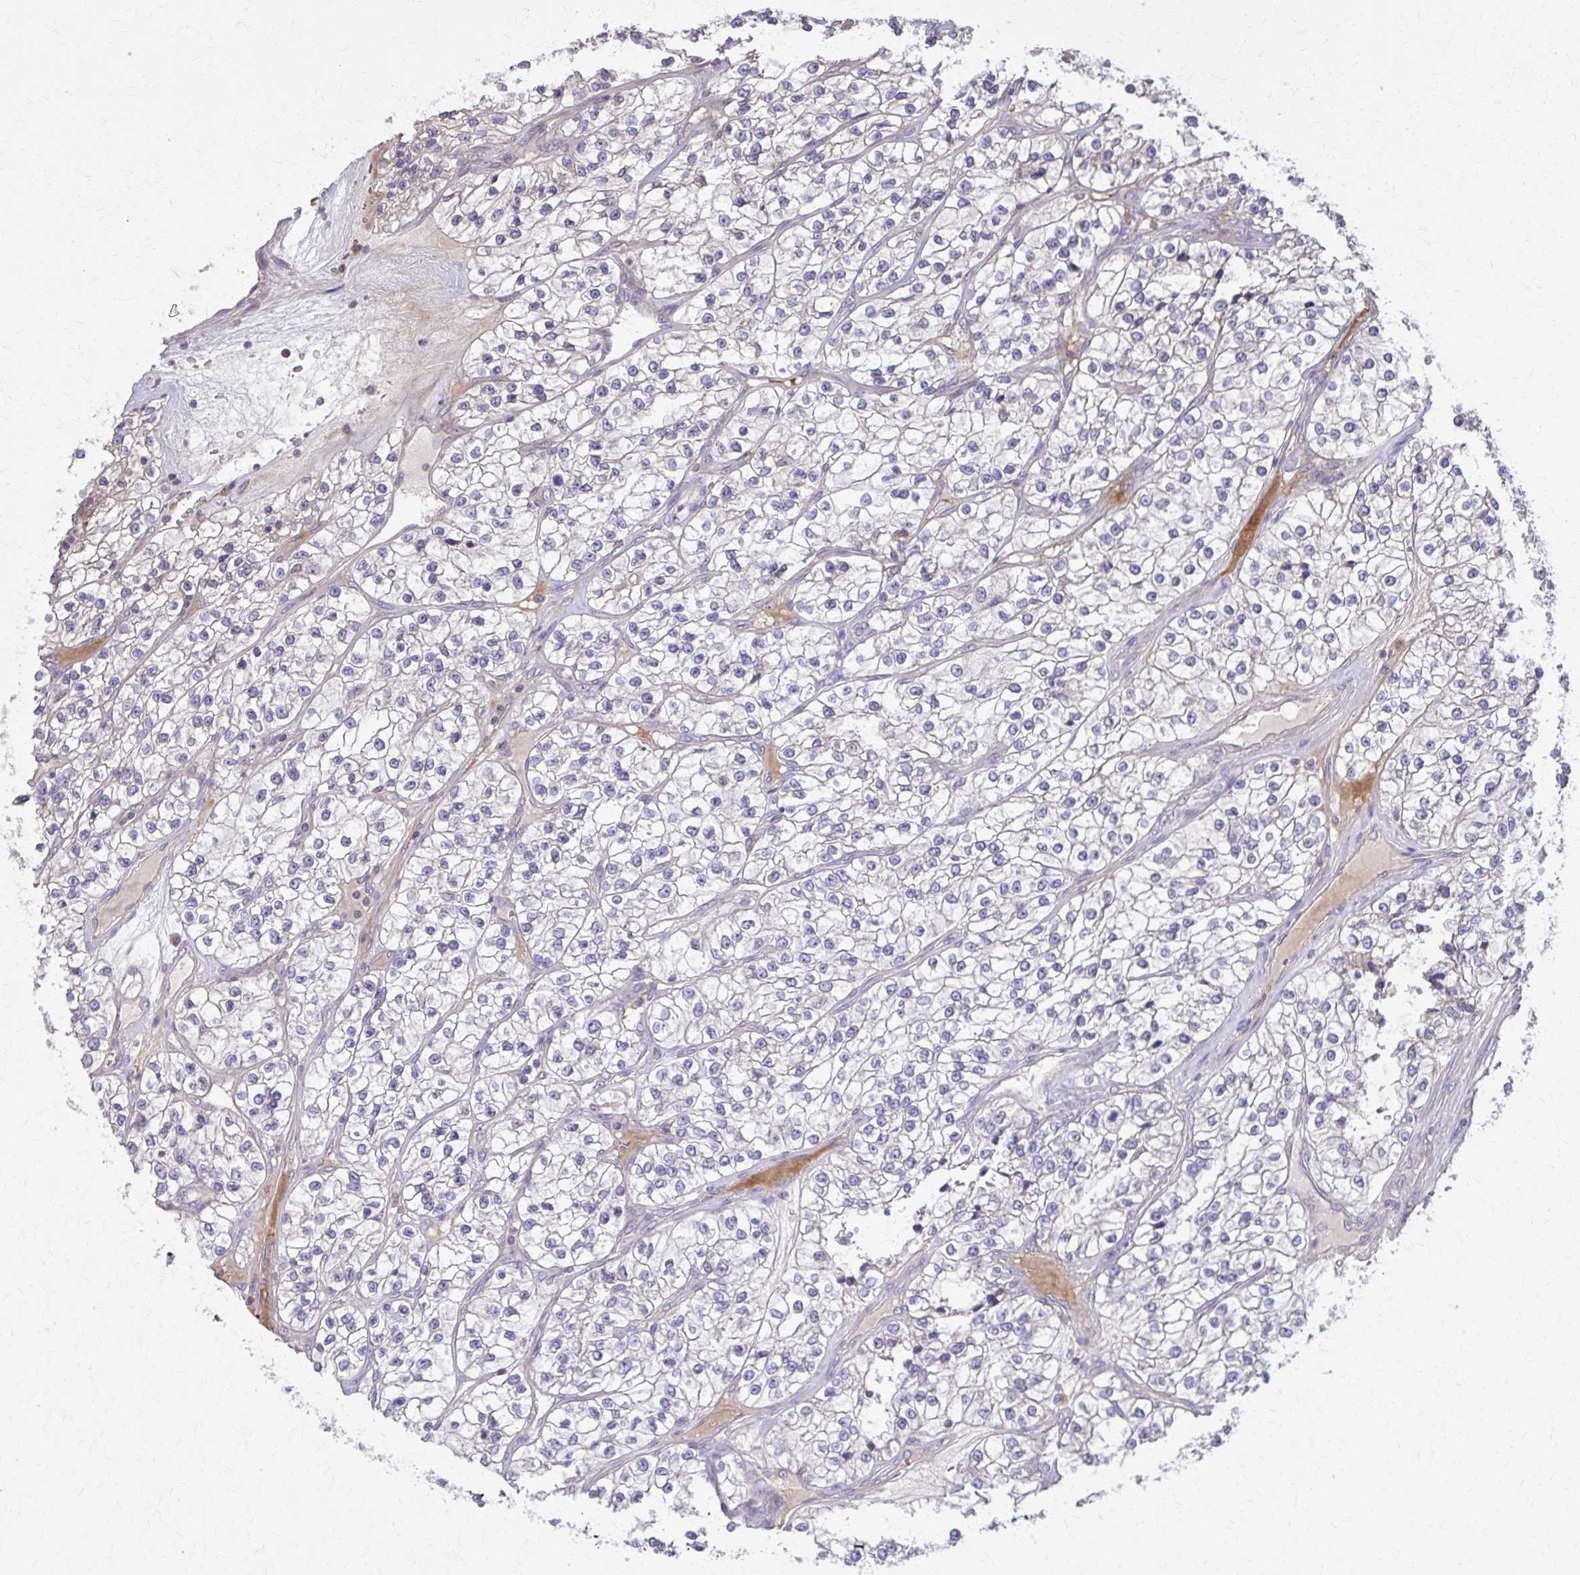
{"staining": {"intensity": "negative", "quantity": "none", "location": "none"}, "tissue": "renal cancer", "cell_type": "Tumor cells", "image_type": "cancer", "snomed": [{"axis": "morphology", "description": "Adenocarcinoma, NOS"}, {"axis": "topography", "description": "Kidney"}], "caption": "This is a micrograph of immunohistochemistry staining of adenocarcinoma (renal), which shows no expression in tumor cells.", "gene": "NRBF2", "patient": {"sex": "female", "age": 57}}